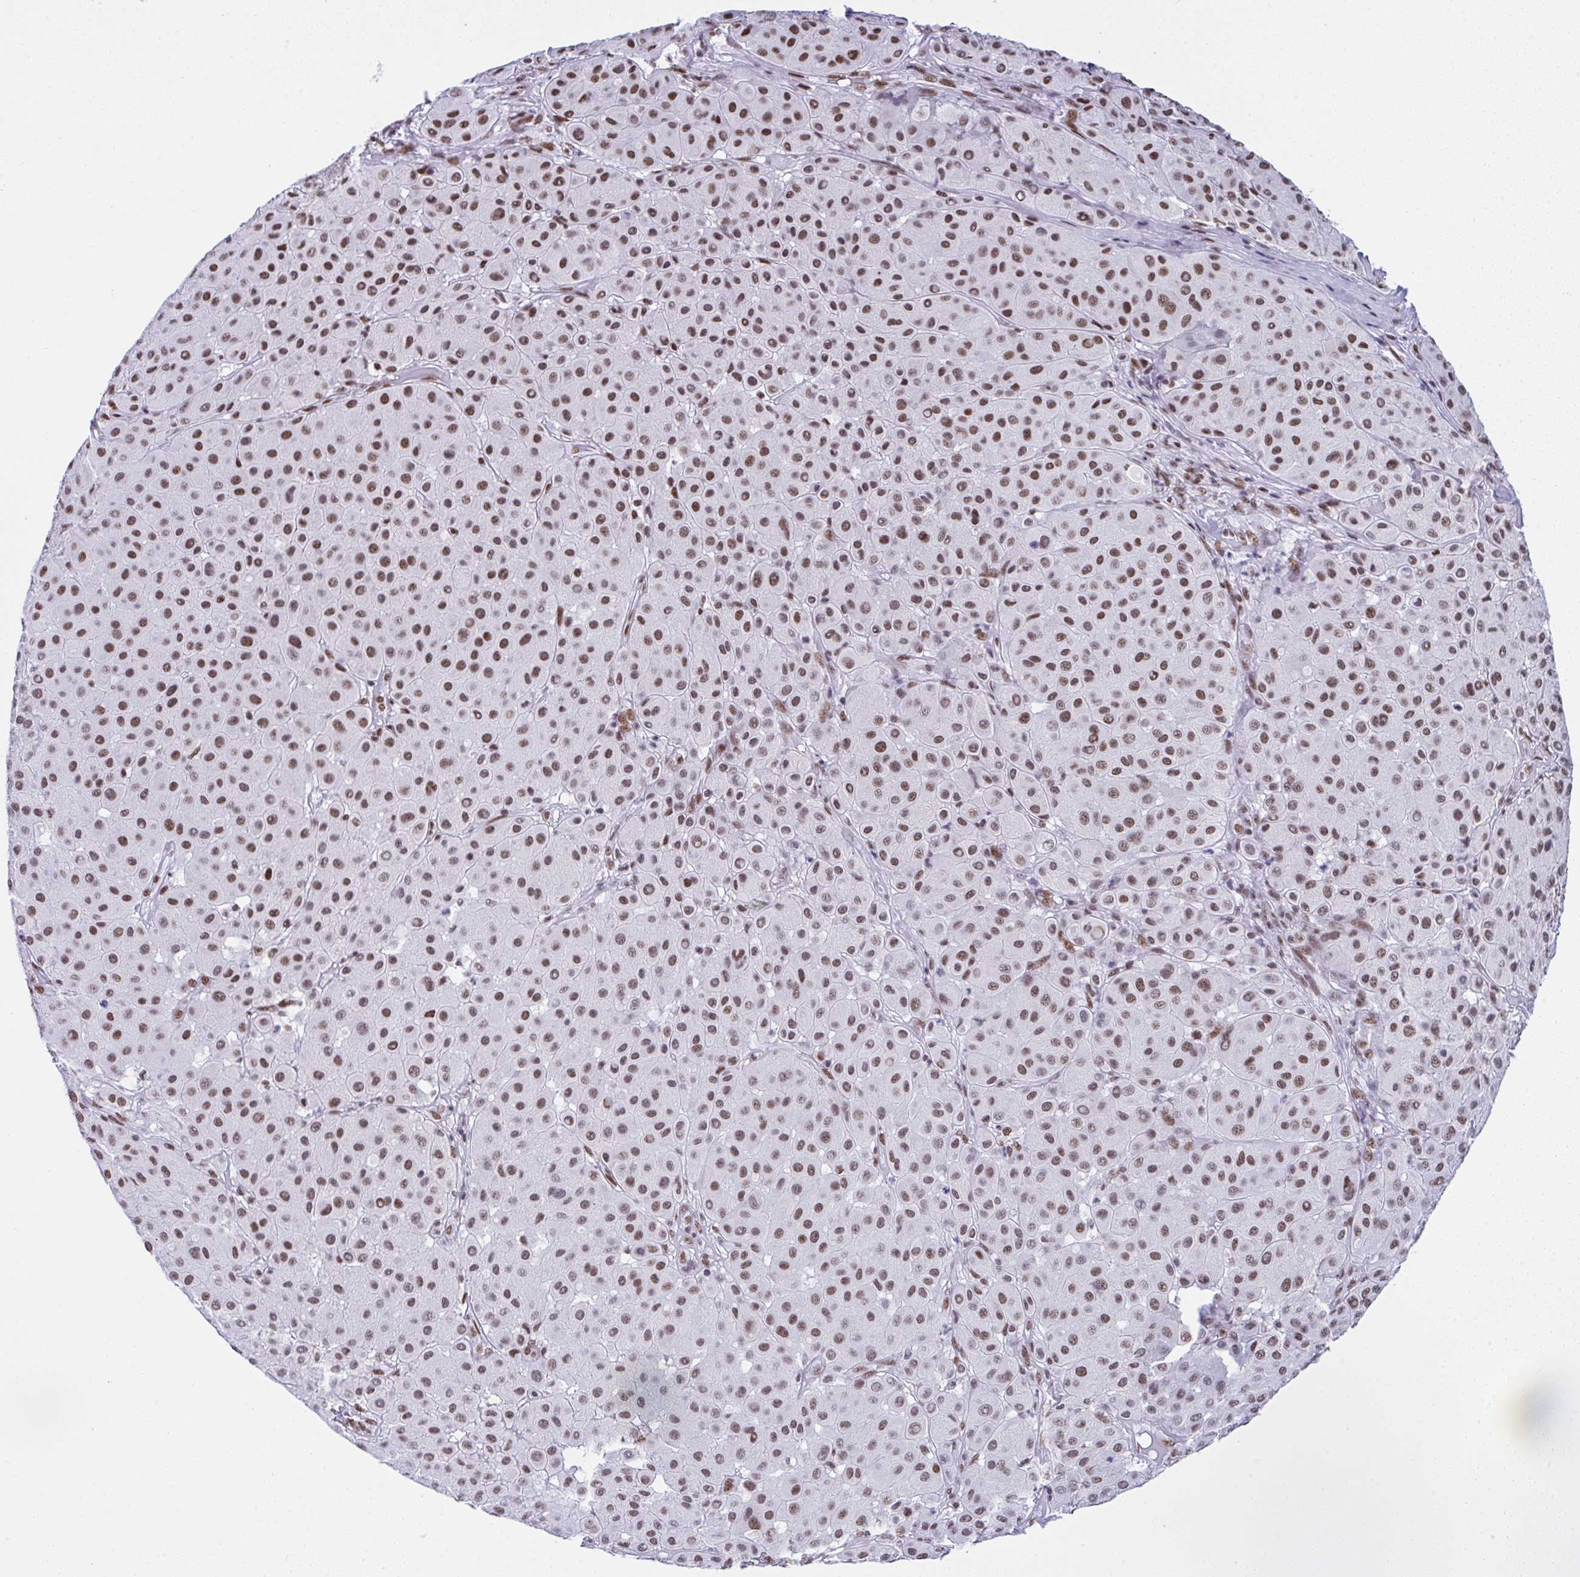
{"staining": {"intensity": "moderate", "quantity": ">75%", "location": "nuclear"}, "tissue": "melanoma", "cell_type": "Tumor cells", "image_type": "cancer", "snomed": [{"axis": "morphology", "description": "Malignant melanoma, Metastatic site"}, {"axis": "topography", "description": "Smooth muscle"}], "caption": "Protein expression analysis of melanoma demonstrates moderate nuclear positivity in approximately >75% of tumor cells.", "gene": "DDX52", "patient": {"sex": "male", "age": 41}}